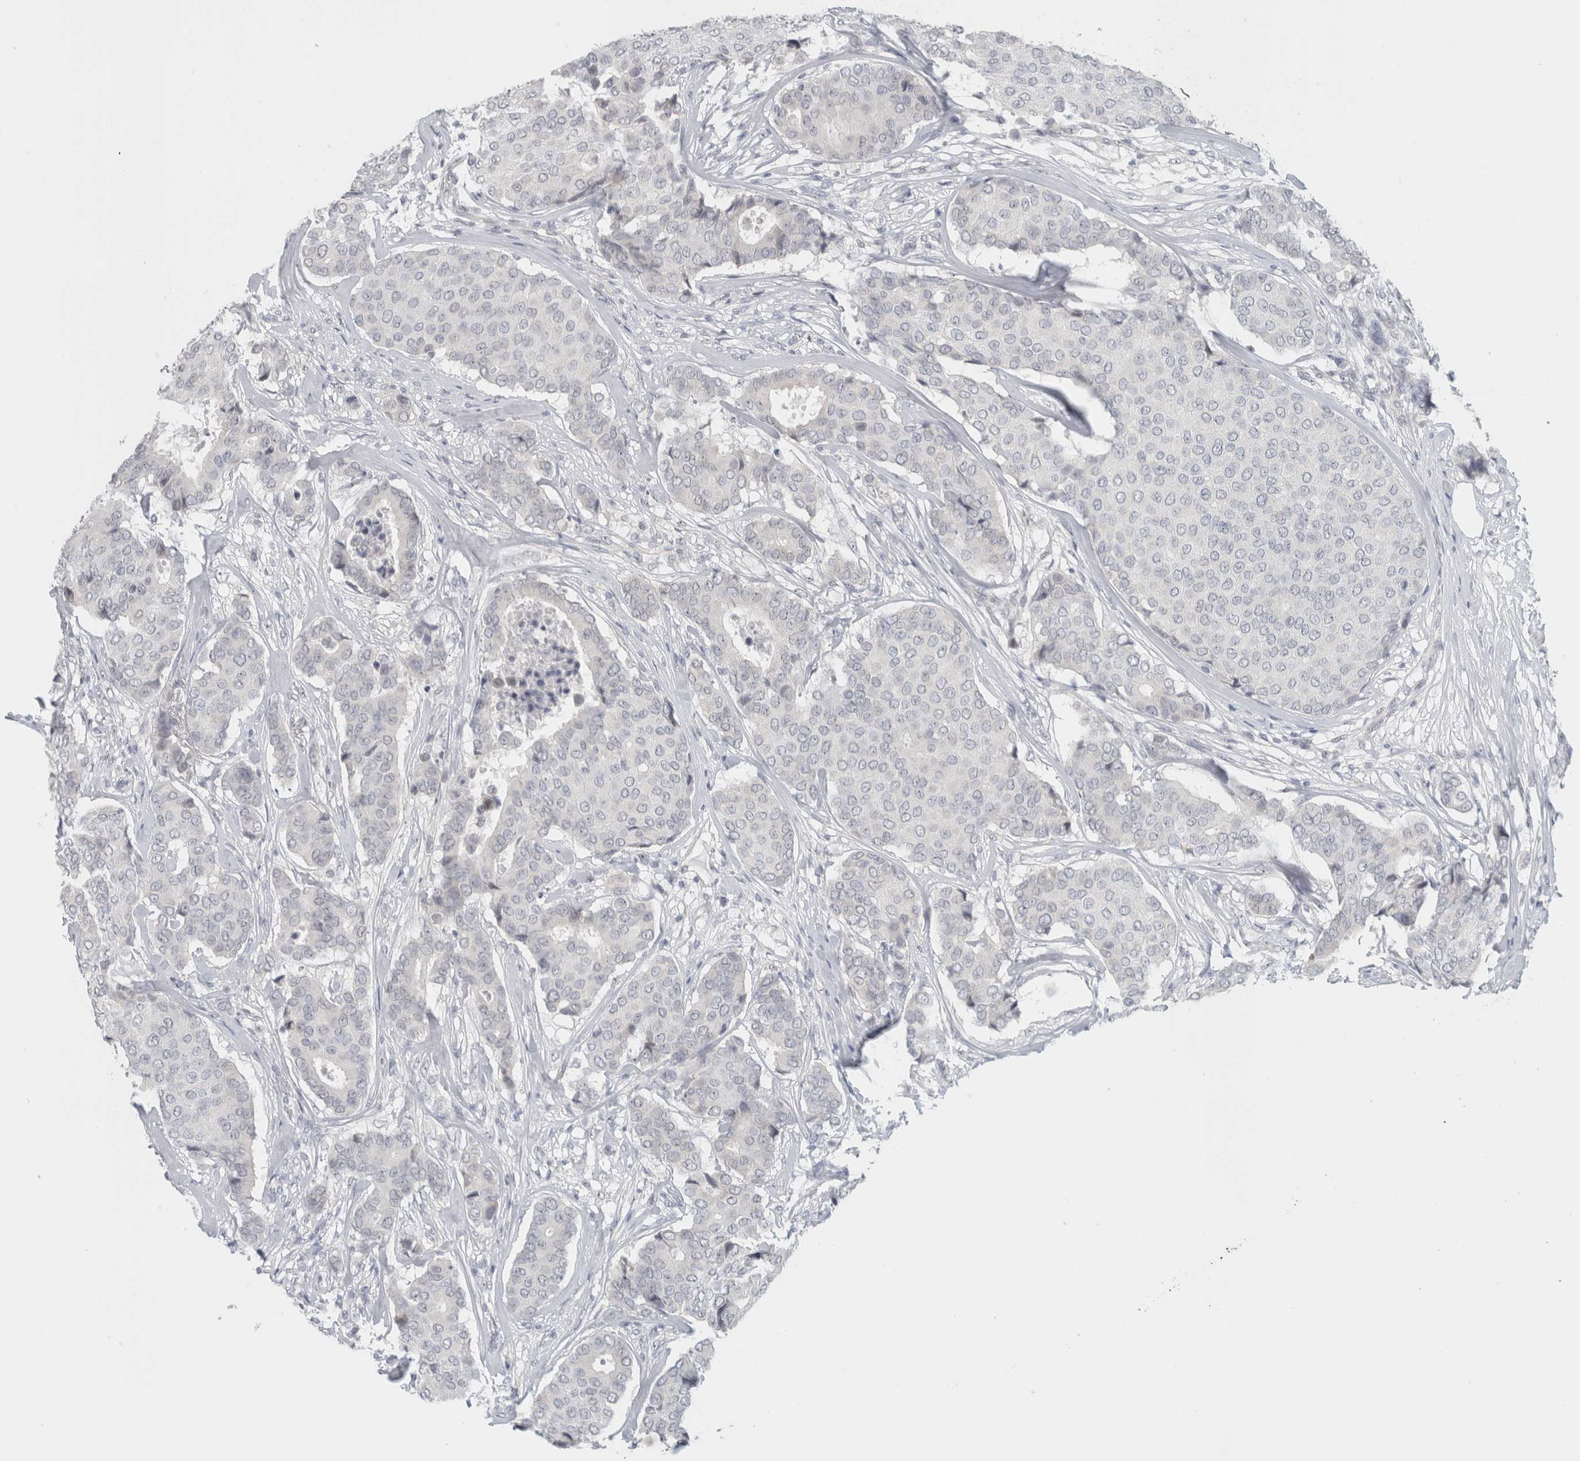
{"staining": {"intensity": "negative", "quantity": "none", "location": "none"}, "tissue": "breast cancer", "cell_type": "Tumor cells", "image_type": "cancer", "snomed": [{"axis": "morphology", "description": "Duct carcinoma"}, {"axis": "topography", "description": "Breast"}], "caption": "Immunohistochemical staining of breast cancer (intraductal carcinoma) displays no significant expression in tumor cells. Brightfield microscopy of immunohistochemistry stained with DAB (3,3'-diaminobenzidine) (brown) and hematoxylin (blue), captured at high magnification.", "gene": "FMR1NB", "patient": {"sex": "female", "age": 75}}